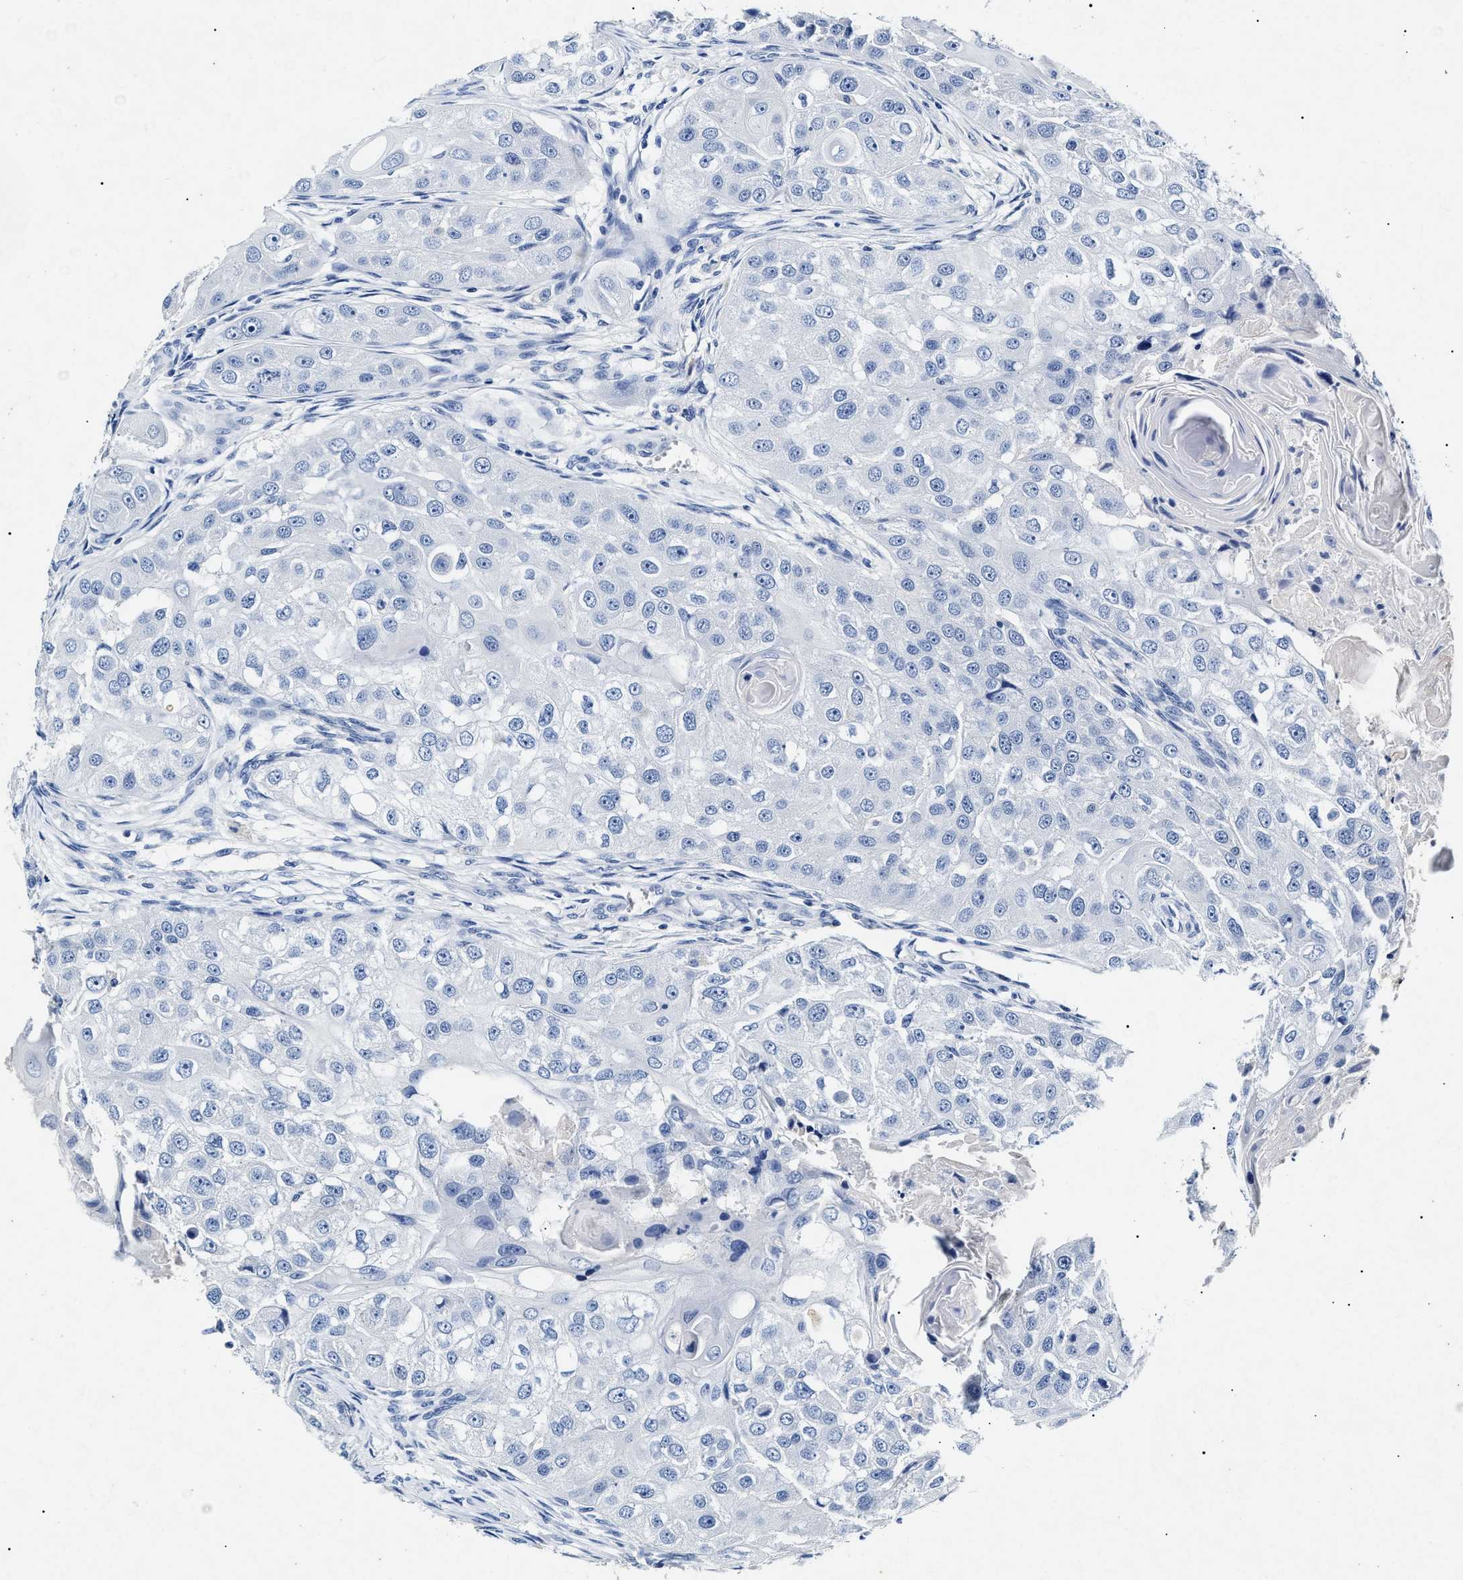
{"staining": {"intensity": "negative", "quantity": "none", "location": "none"}, "tissue": "head and neck cancer", "cell_type": "Tumor cells", "image_type": "cancer", "snomed": [{"axis": "morphology", "description": "Normal tissue, NOS"}, {"axis": "morphology", "description": "Squamous cell carcinoma, NOS"}, {"axis": "topography", "description": "Skeletal muscle"}, {"axis": "topography", "description": "Head-Neck"}], "caption": "IHC micrograph of human head and neck cancer (squamous cell carcinoma) stained for a protein (brown), which reveals no expression in tumor cells.", "gene": "LRRC8E", "patient": {"sex": "male", "age": 51}}